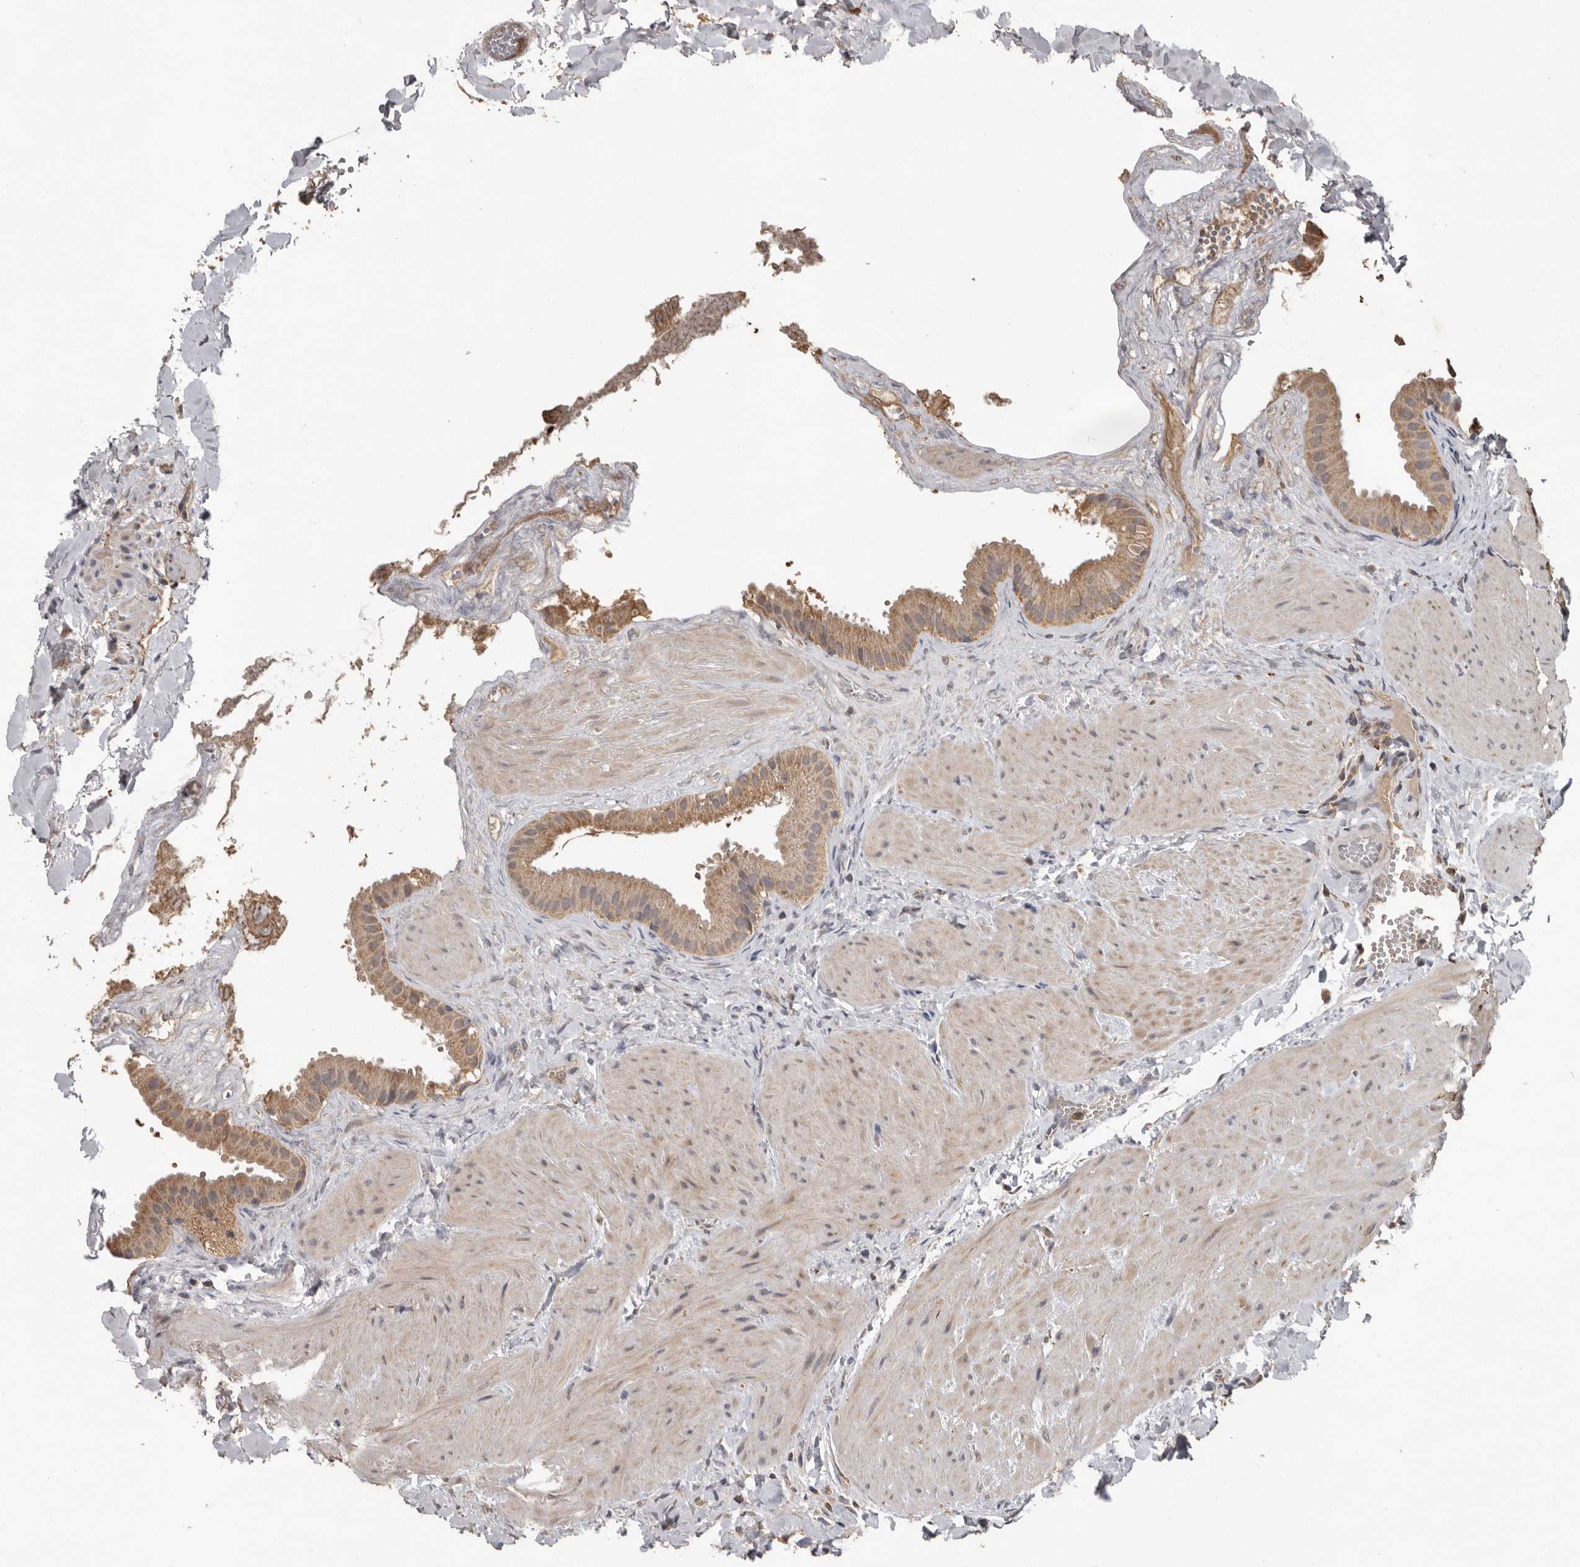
{"staining": {"intensity": "moderate", "quantity": ">75%", "location": "cytoplasmic/membranous"}, "tissue": "gallbladder", "cell_type": "Glandular cells", "image_type": "normal", "snomed": [{"axis": "morphology", "description": "Normal tissue, NOS"}, {"axis": "topography", "description": "Gallbladder"}], "caption": "Immunohistochemical staining of unremarkable gallbladder displays >75% levels of moderate cytoplasmic/membranous protein expression in approximately >75% of glandular cells. The staining was performed using DAB (3,3'-diaminobenzidine) to visualize the protein expression in brown, while the nuclei were stained in blue with hematoxylin (Magnification: 20x).", "gene": "MTF1", "patient": {"sex": "male", "age": 55}}